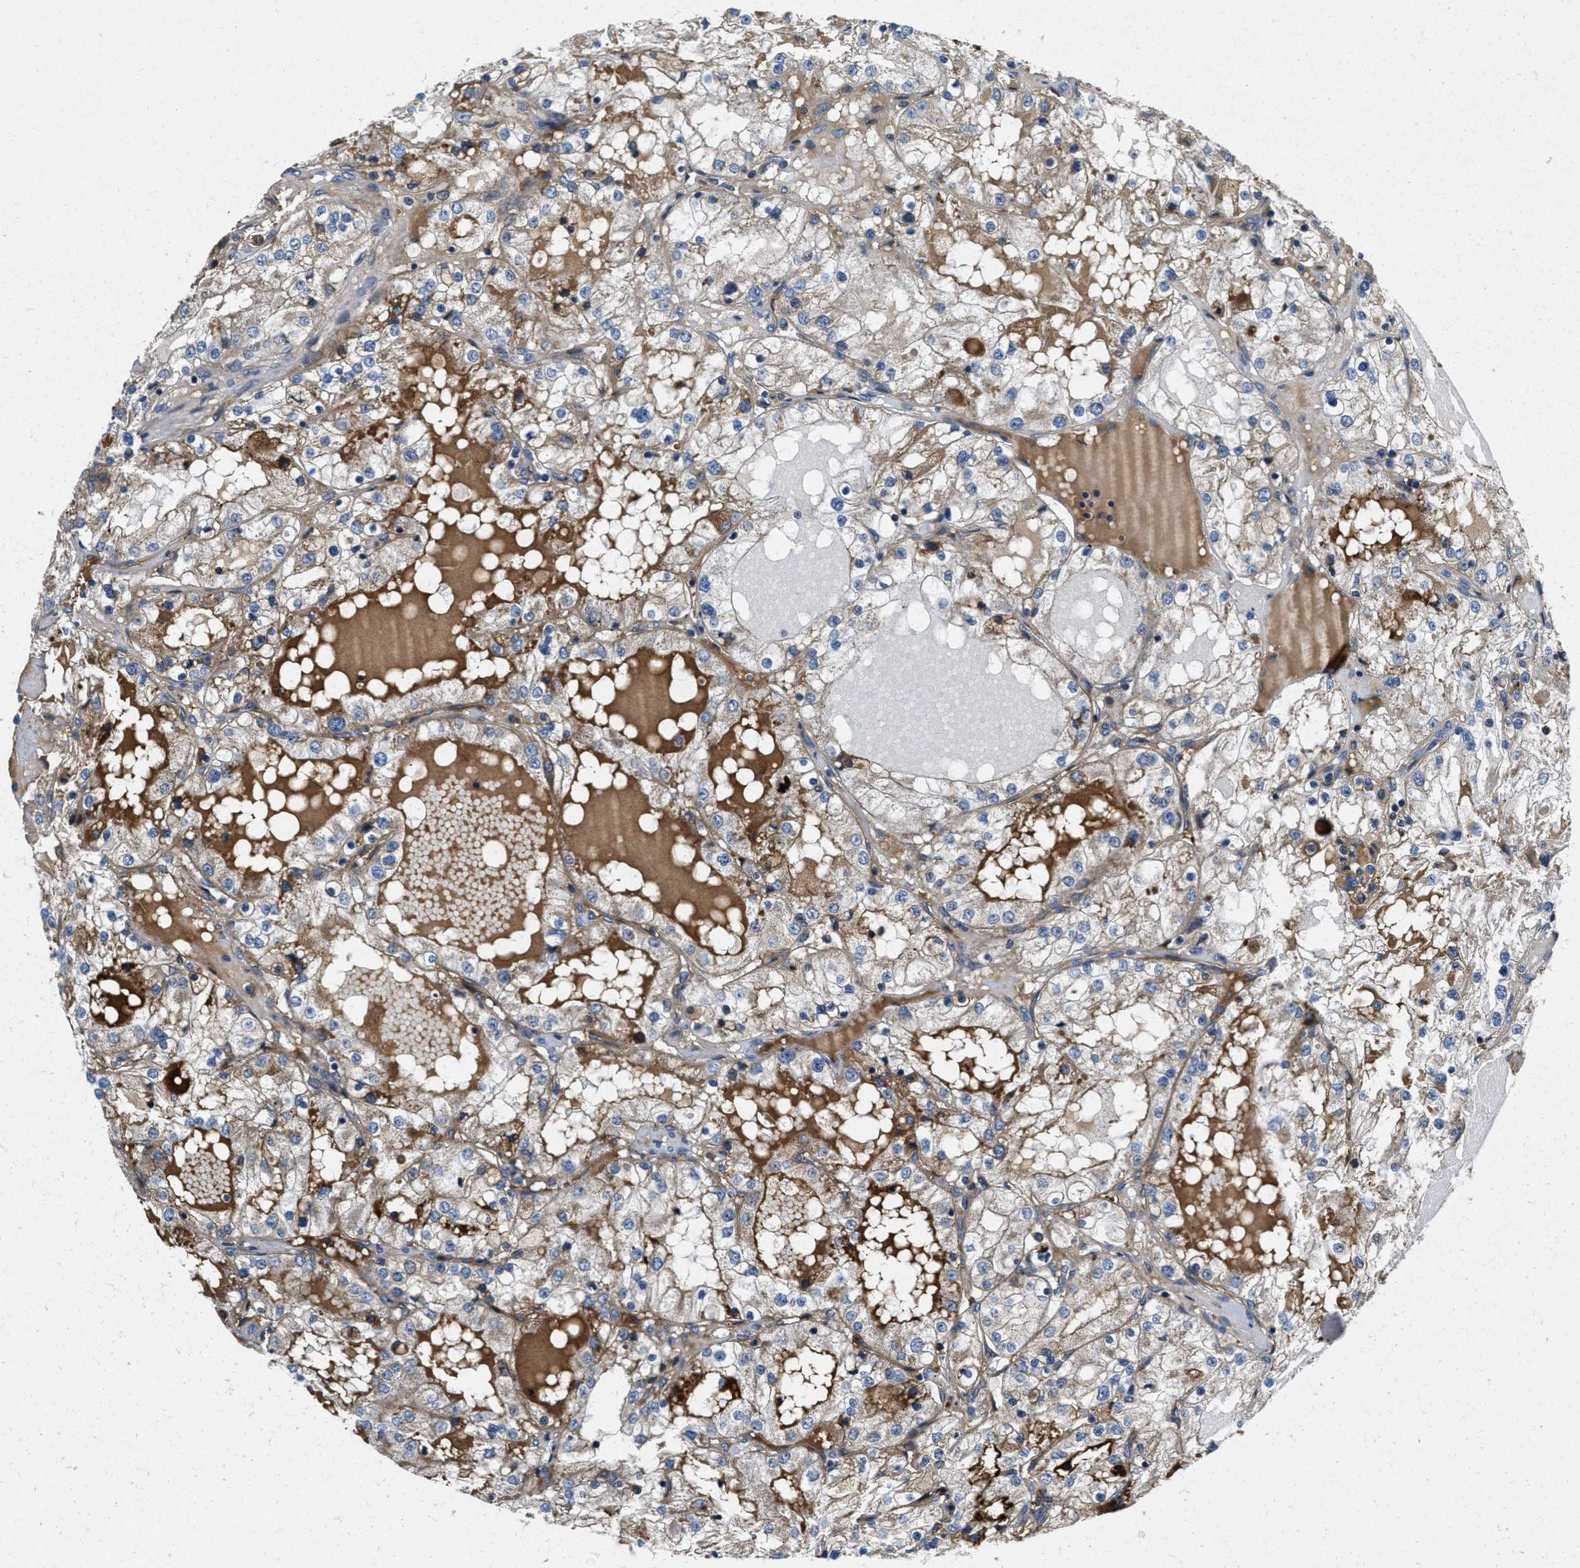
{"staining": {"intensity": "moderate", "quantity": "<25%", "location": "cytoplasmic/membranous"}, "tissue": "renal cancer", "cell_type": "Tumor cells", "image_type": "cancer", "snomed": [{"axis": "morphology", "description": "Adenocarcinoma, NOS"}, {"axis": "topography", "description": "Kidney"}], "caption": "Immunohistochemistry (IHC) micrograph of neoplastic tissue: human renal cancer (adenocarcinoma) stained using immunohistochemistry reveals low levels of moderate protein expression localized specifically in the cytoplasmic/membranous of tumor cells, appearing as a cytoplasmic/membranous brown color.", "gene": "GALK1", "patient": {"sex": "male", "age": 68}}